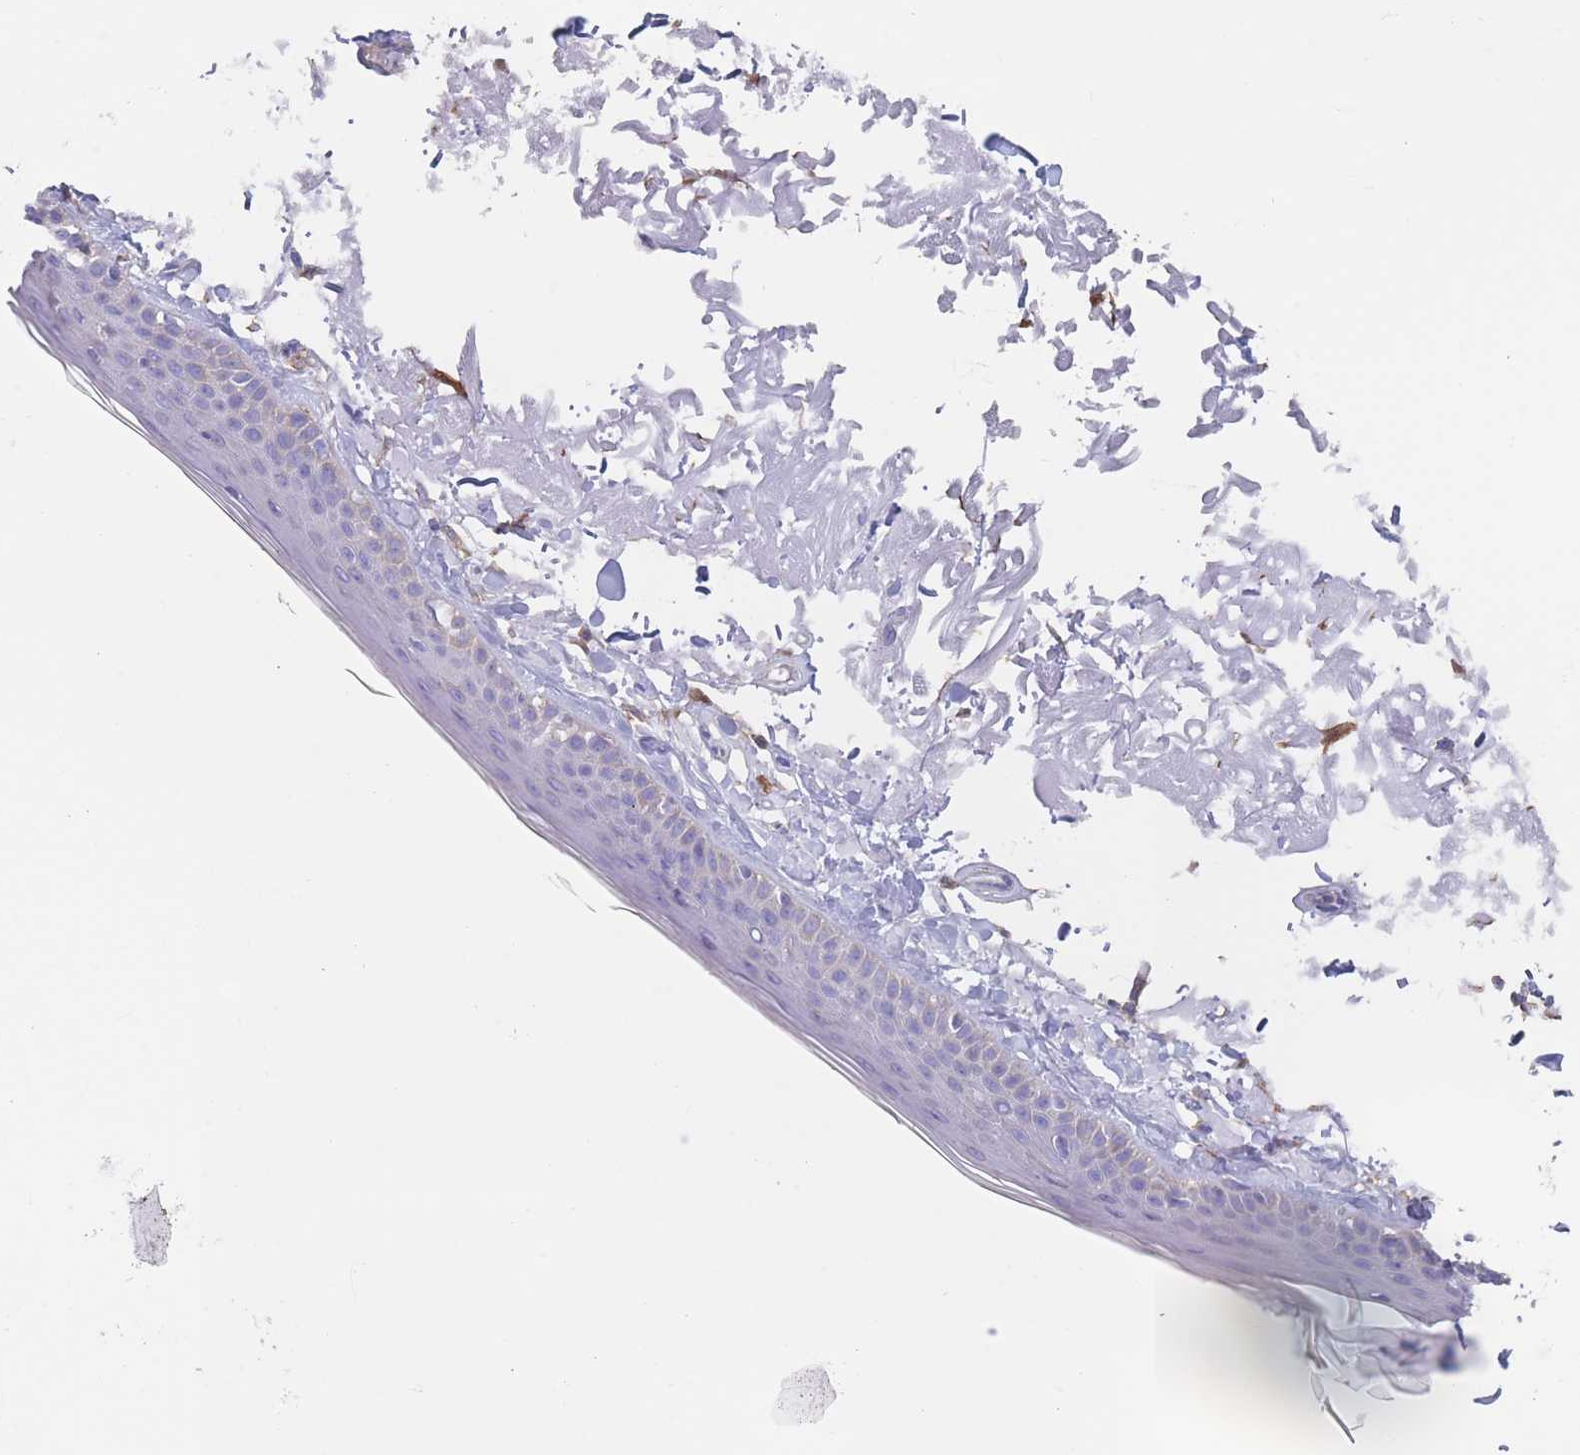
{"staining": {"intensity": "negative", "quantity": "none", "location": "none"}, "tissue": "skin", "cell_type": "Fibroblasts", "image_type": "normal", "snomed": [{"axis": "morphology", "description": "Normal tissue, NOS"}, {"axis": "topography", "description": "Skin"}, {"axis": "topography", "description": "Skeletal muscle"}], "caption": "High power microscopy micrograph of an IHC image of normal skin, revealing no significant positivity in fibroblasts.", "gene": "ADH1A", "patient": {"sex": "male", "age": 83}}